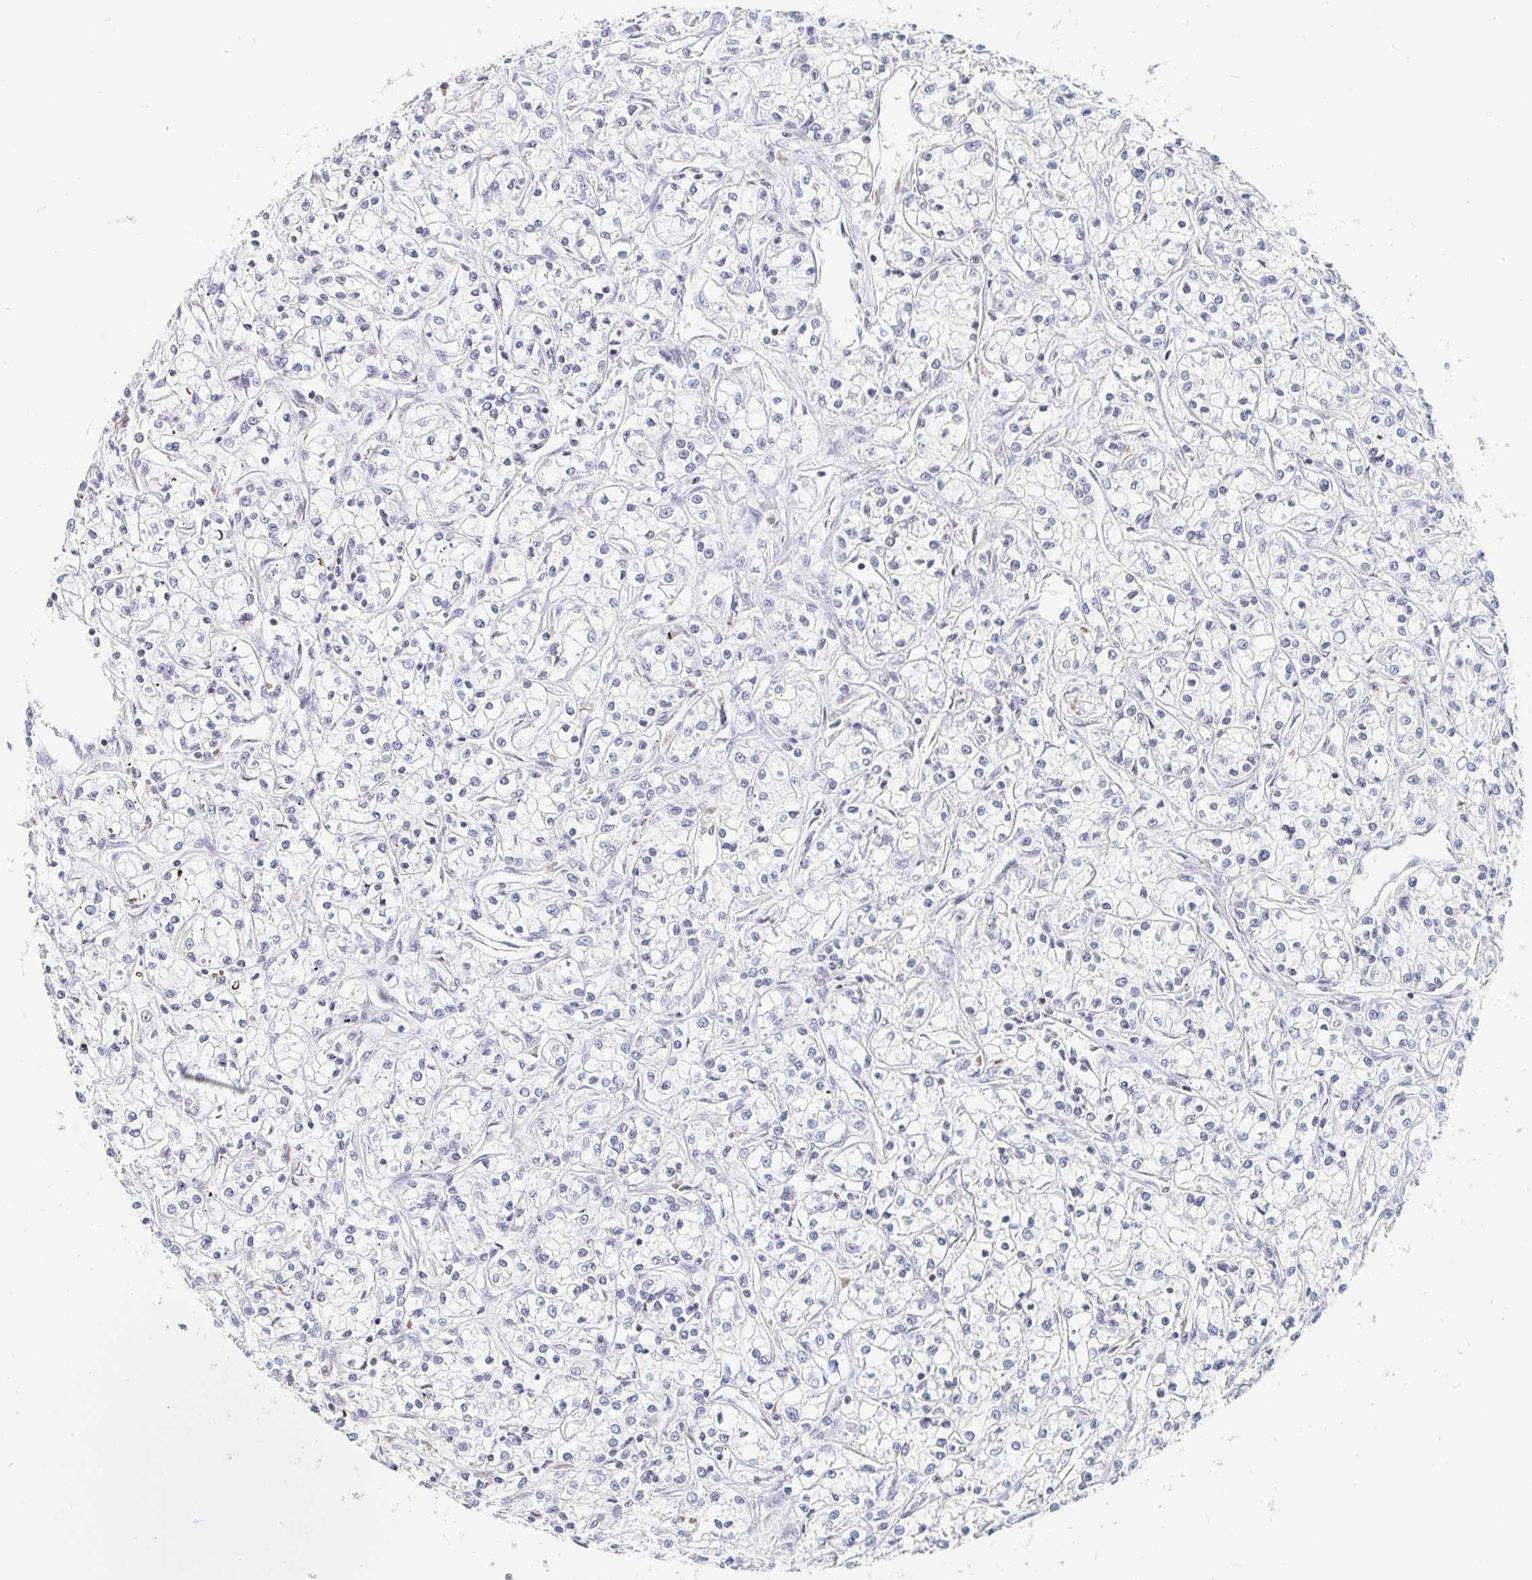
{"staining": {"intensity": "negative", "quantity": "none", "location": "none"}, "tissue": "renal cancer", "cell_type": "Tumor cells", "image_type": "cancer", "snomed": [{"axis": "morphology", "description": "Adenocarcinoma, NOS"}, {"axis": "topography", "description": "Kidney"}], "caption": "This is an immunohistochemistry (IHC) photomicrograph of renal cancer (adenocarcinoma). There is no expression in tumor cells.", "gene": "NME9", "patient": {"sex": "female", "age": 59}}